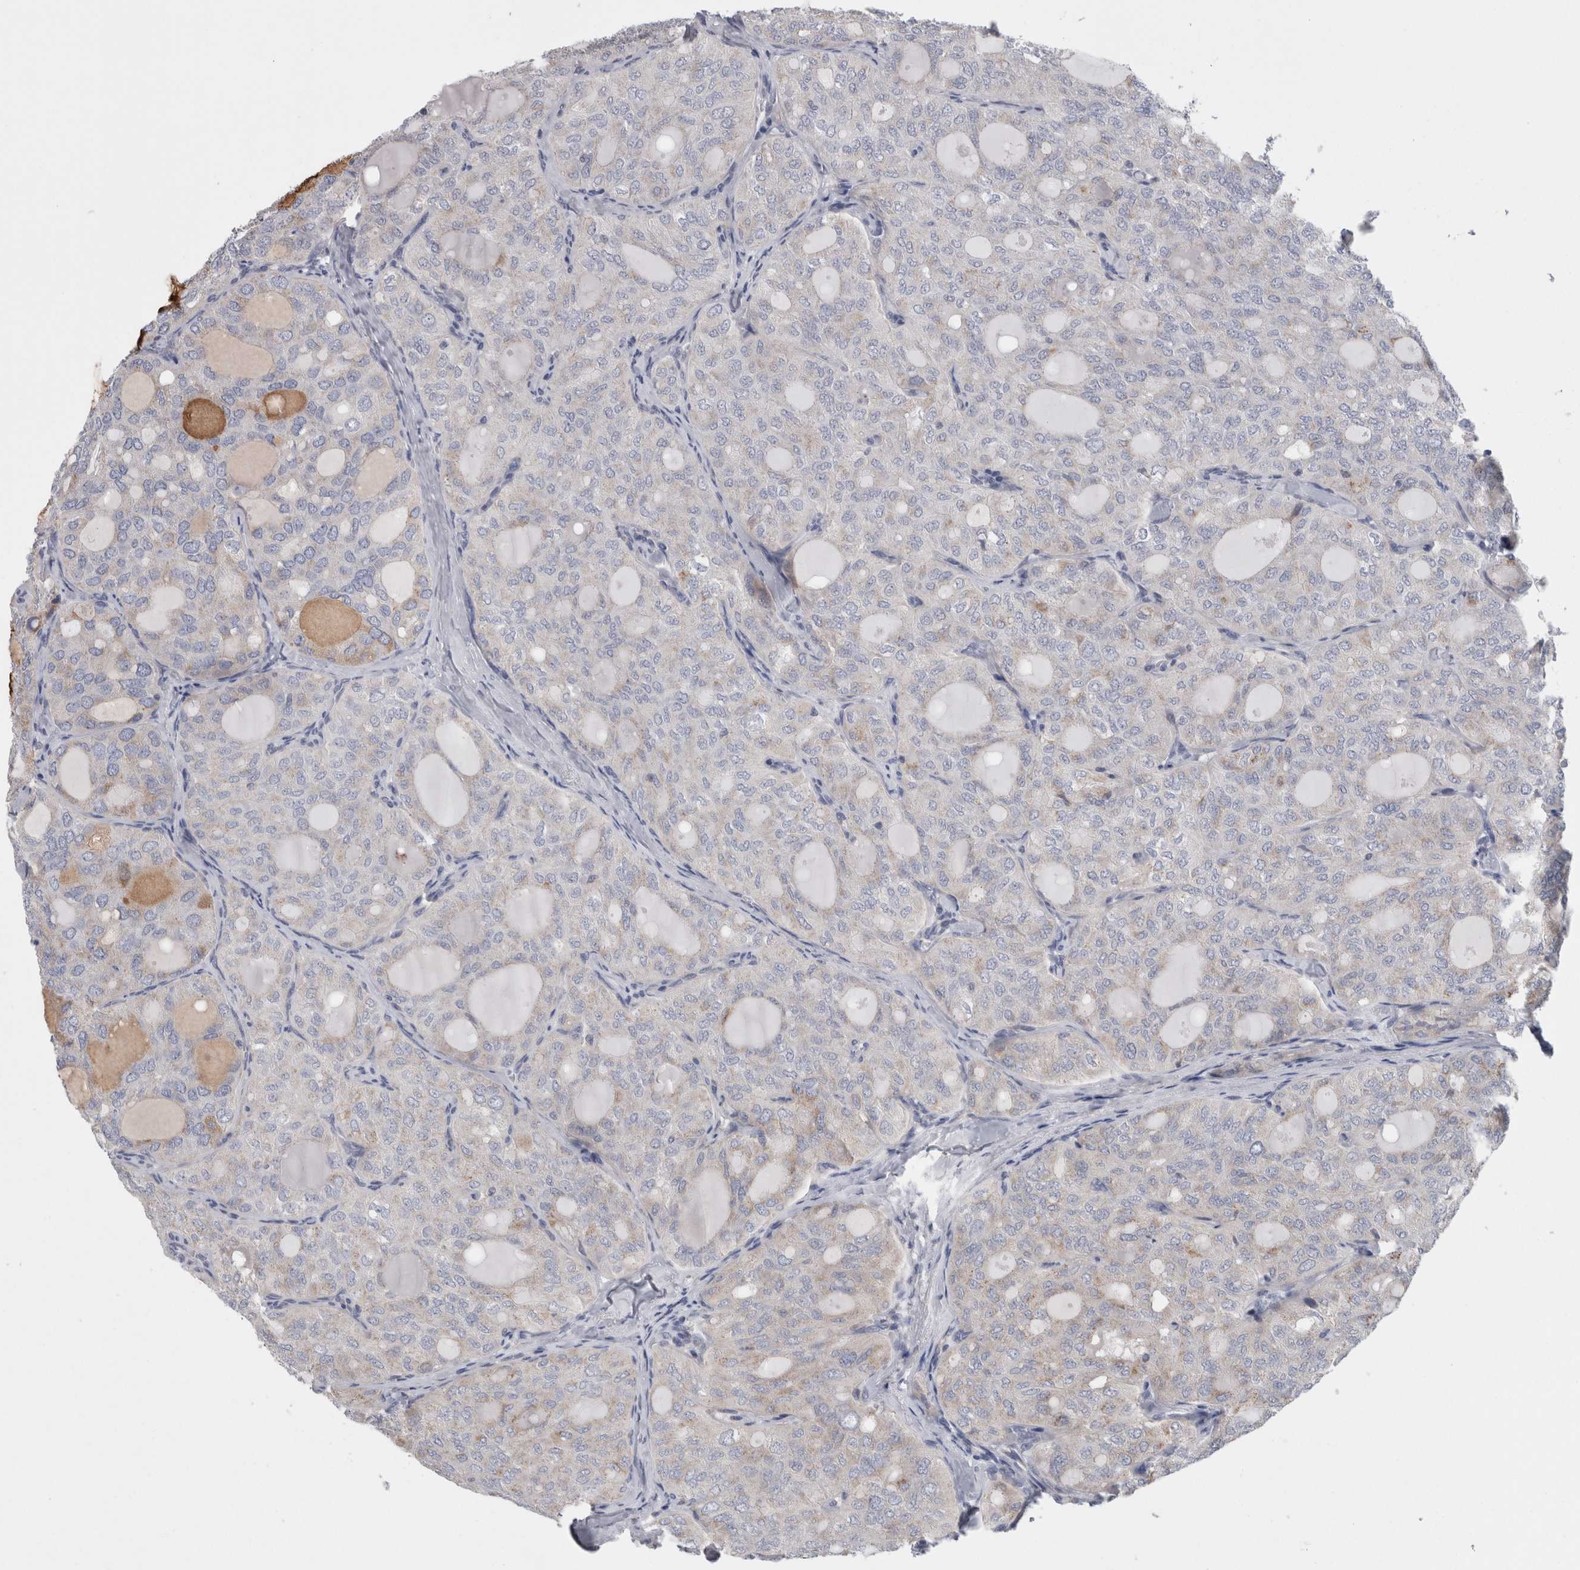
{"staining": {"intensity": "negative", "quantity": "none", "location": "none"}, "tissue": "thyroid cancer", "cell_type": "Tumor cells", "image_type": "cancer", "snomed": [{"axis": "morphology", "description": "Follicular adenoma carcinoma, NOS"}, {"axis": "topography", "description": "Thyroid gland"}], "caption": "Immunohistochemical staining of human thyroid follicular adenoma carcinoma reveals no significant positivity in tumor cells.", "gene": "GDAP1", "patient": {"sex": "male", "age": 75}}